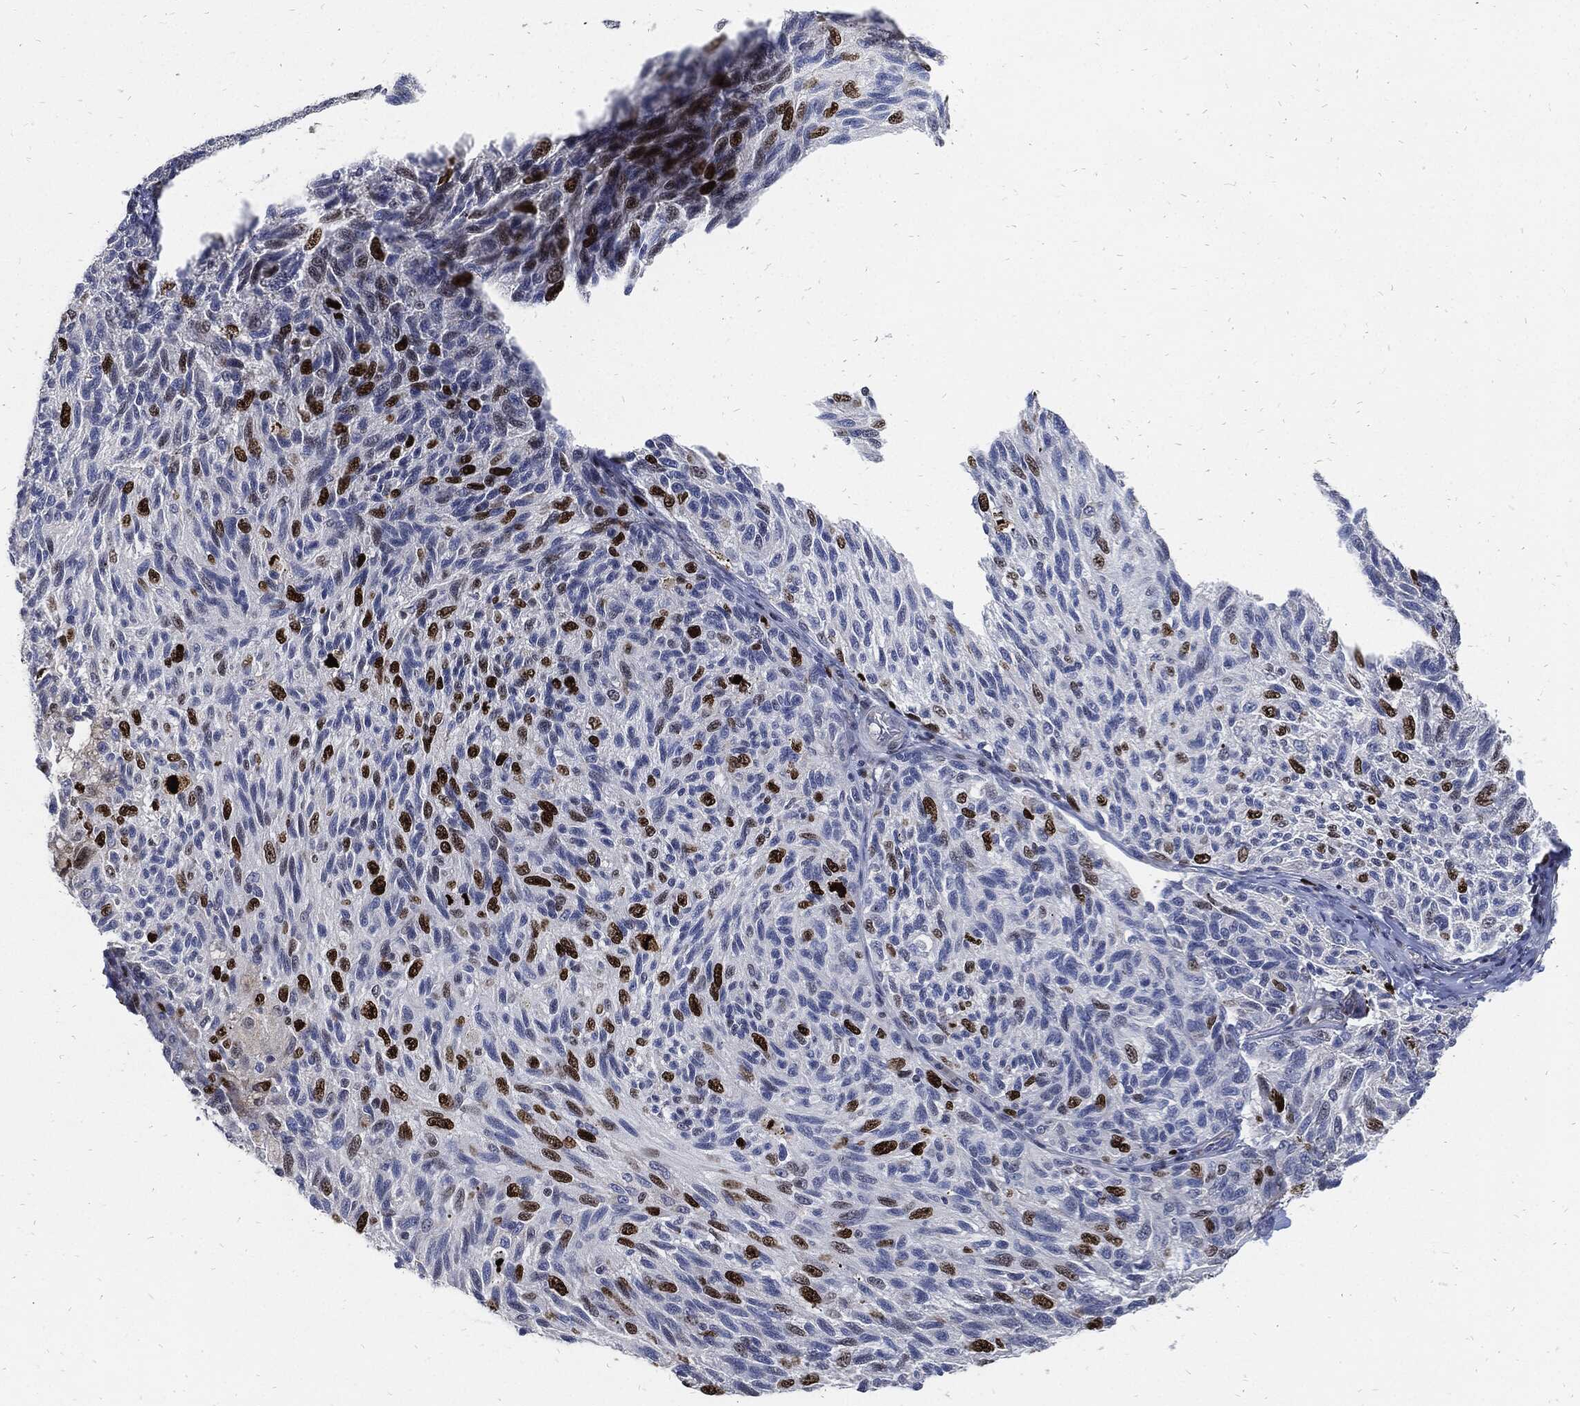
{"staining": {"intensity": "strong", "quantity": "<25%", "location": "nuclear"}, "tissue": "melanoma", "cell_type": "Tumor cells", "image_type": "cancer", "snomed": [{"axis": "morphology", "description": "Malignant melanoma, NOS"}, {"axis": "topography", "description": "Skin"}], "caption": "This micrograph exhibits malignant melanoma stained with immunohistochemistry to label a protein in brown. The nuclear of tumor cells show strong positivity for the protein. Nuclei are counter-stained blue.", "gene": "MKI67", "patient": {"sex": "female", "age": 73}}